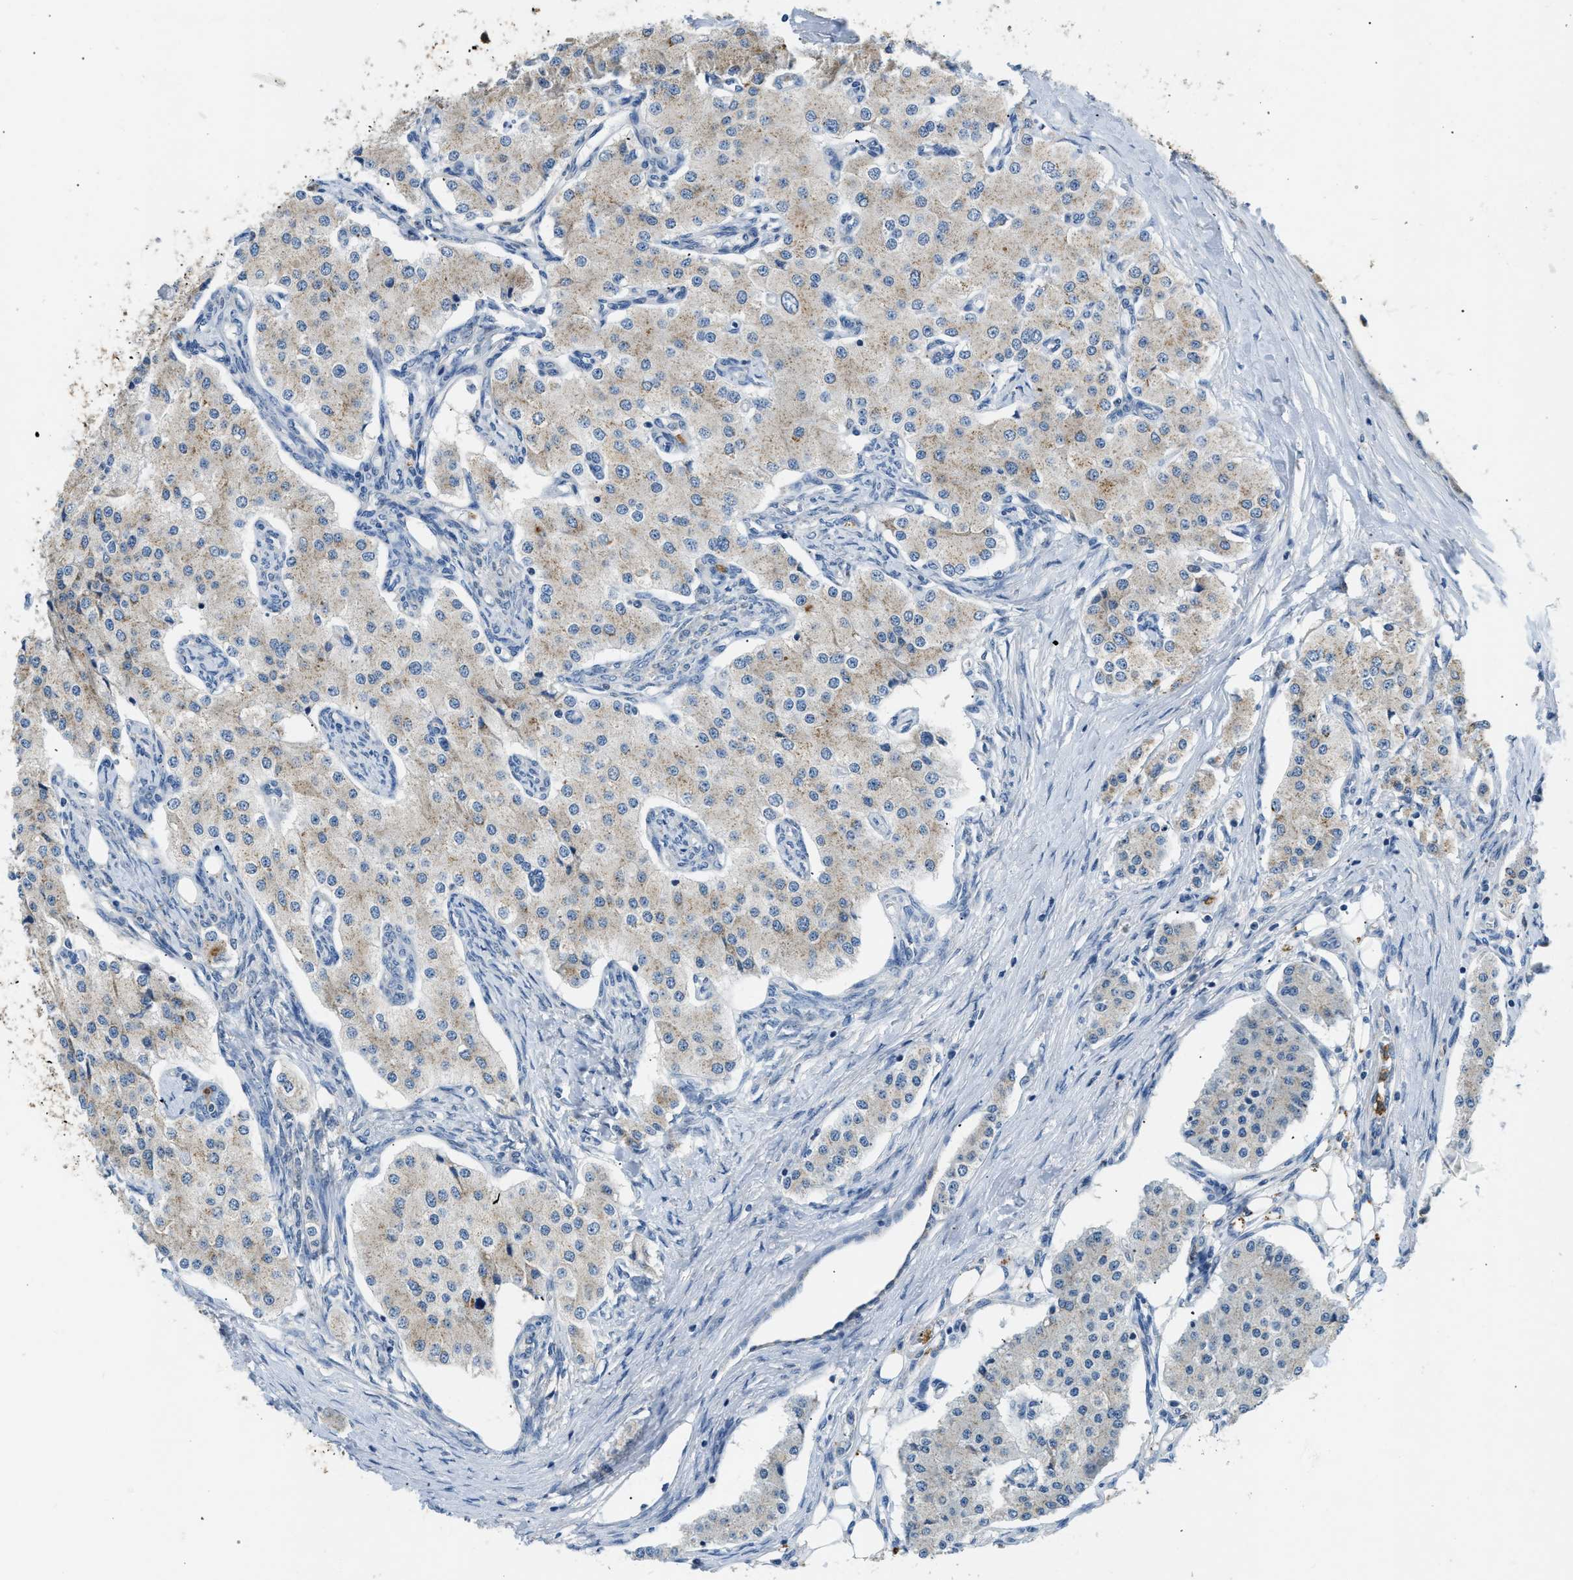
{"staining": {"intensity": "weak", "quantity": "<25%", "location": "cytoplasmic/membranous"}, "tissue": "carcinoid", "cell_type": "Tumor cells", "image_type": "cancer", "snomed": [{"axis": "morphology", "description": "Carcinoid, malignant, NOS"}, {"axis": "topography", "description": "Colon"}], "caption": "This micrograph is of carcinoid stained with immunohistochemistry (IHC) to label a protein in brown with the nuclei are counter-stained blue. There is no positivity in tumor cells.", "gene": "TOMM34", "patient": {"sex": "female", "age": 52}}